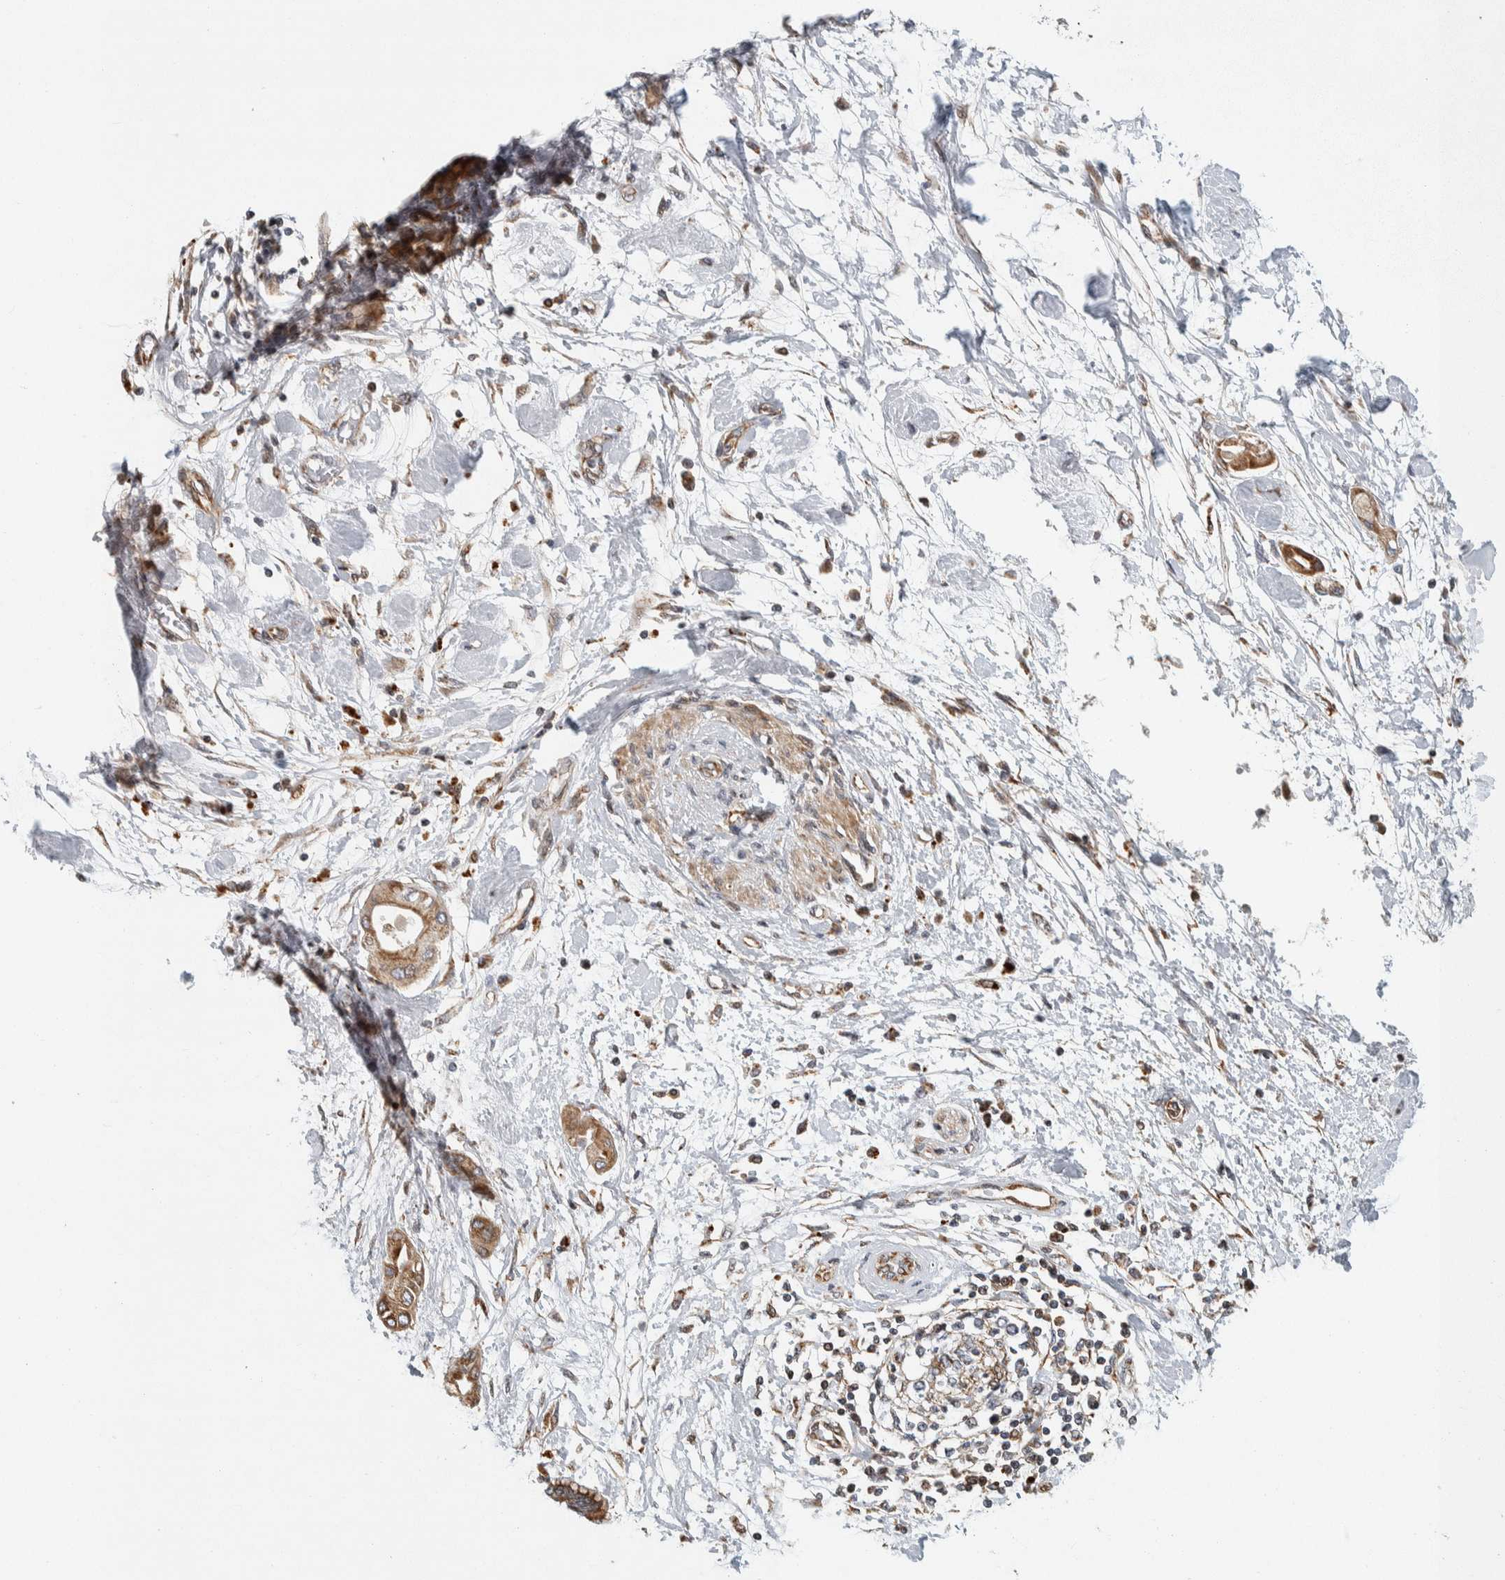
{"staining": {"intensity": "moderate", "quantity": ">75%", "location": "cytoplasmic/membranous"}, "tissue": "pancreatic cancer", "cell_type": "Tumor cells", "image_type": "cancer", "snomed": [{"axis": "morphology", "description": "Adenocarcinoma, NOS"}, {"axis": "morphology", "description": "Adenocarcinoma, metastatic, NOS"}, {"axis": "topography", "description": "Lymph node"}, {"axis": "topography", "description": "Pancreas"}, {"axis": "topography", "description": "Duodenum"}], "caption": "A micrograph showing moderate cytoplasmic/membranous expression in about >75% of tumor cells in pancreatic cancer (adenocarcinoma), as visualized by brown immunohistochemical staining.", "gene": "AFP", "patient": {"sex": "female", "age": 64}}